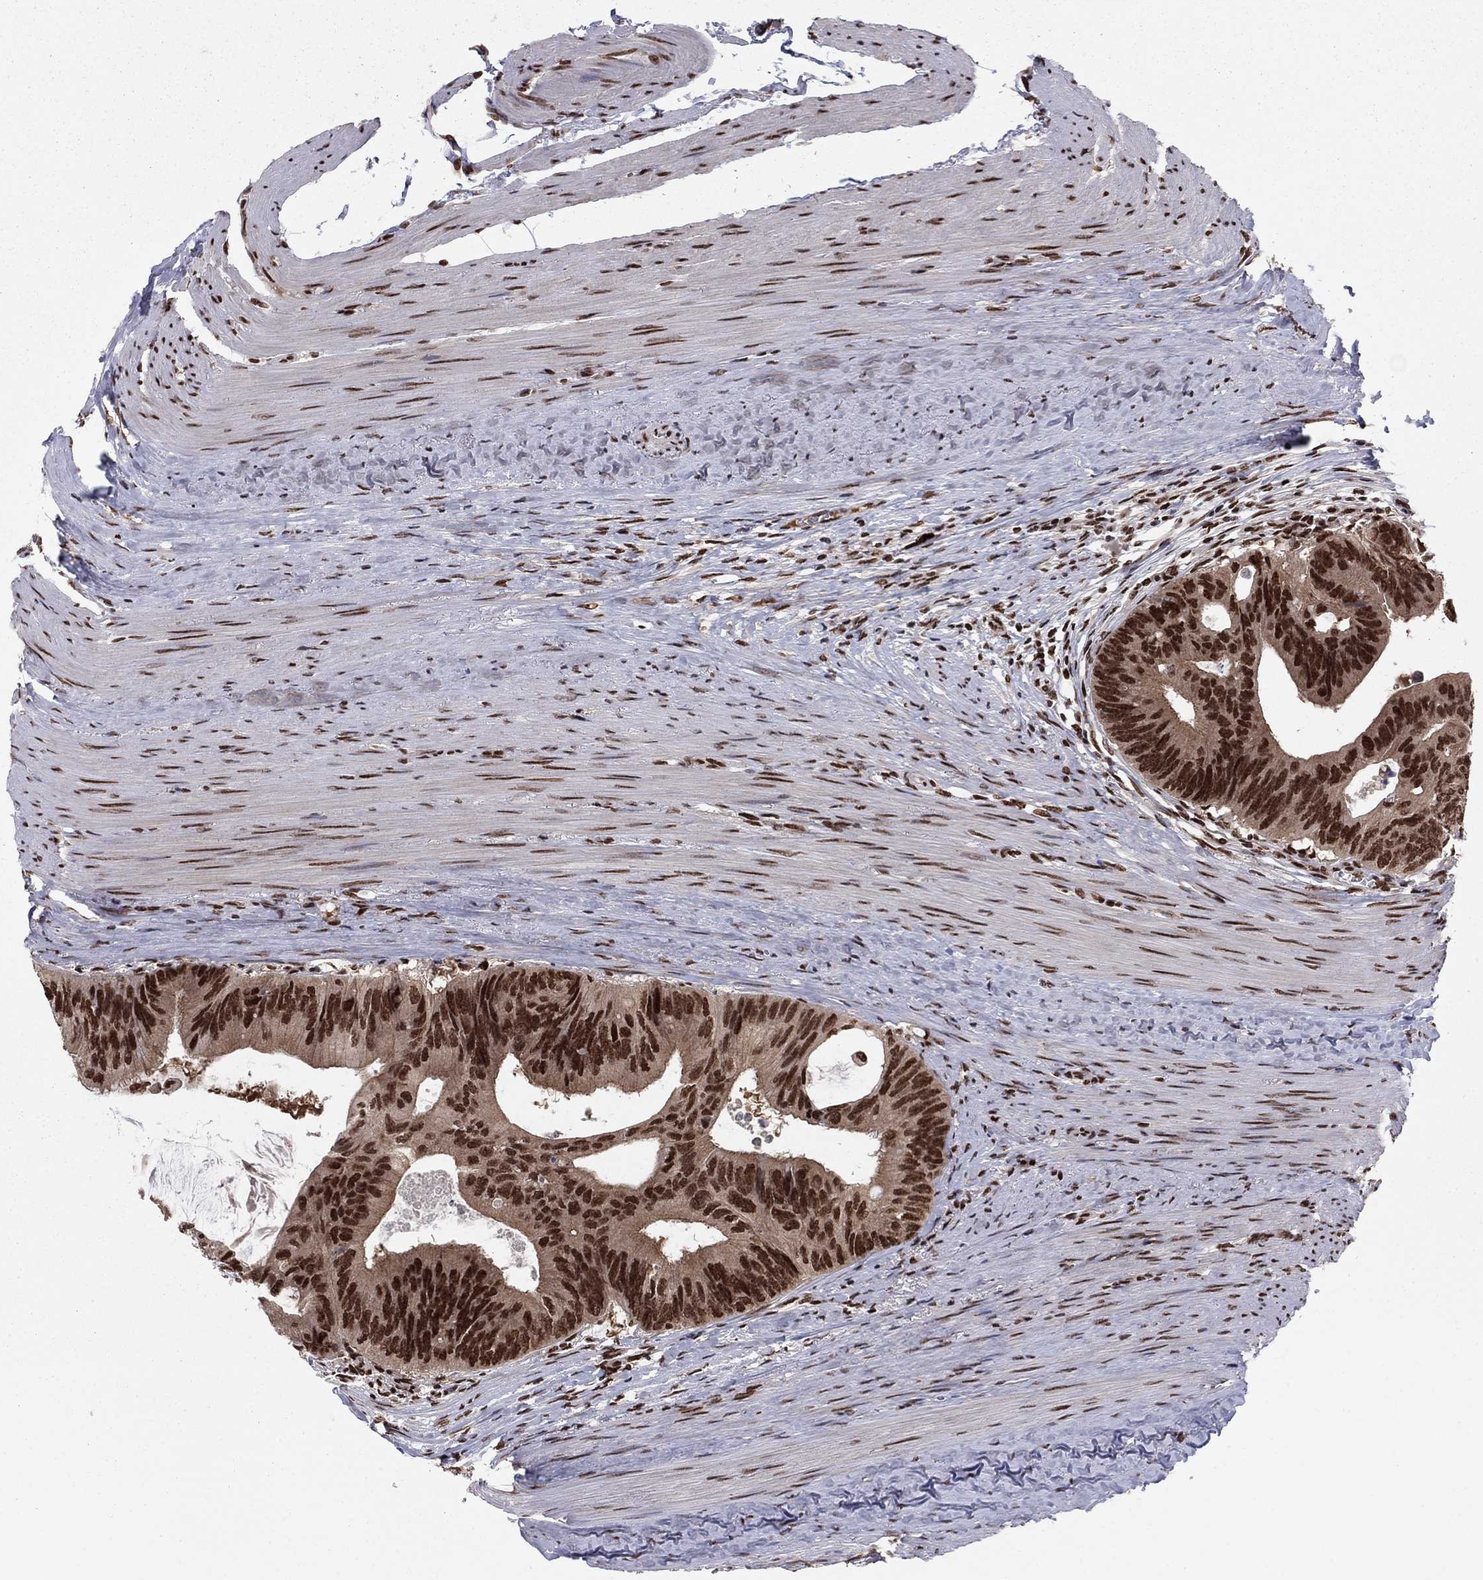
{"staining": {"intensity": "strong", "quantity": ">75%", "location": "nuclear"}, "tissue": "colorectal cancer", "cell_type": "Tumor cells", "image_type": "cancer", "snomed": [{"axis": "morphology", "description": "Normal tissue, NOS"}, {"axis": "morphology", "description": "Adenocarcinoma, NOS"}, {"axis": "topography", "description": "Colon"}], "caption": "Colorectal cancer tissue reveals strong nuclear staining in approximately >75% of tumor cells, visualized by immunohistochemistry.", "gene": "USP54", "patient": {"sex": "male", "age": 65}}